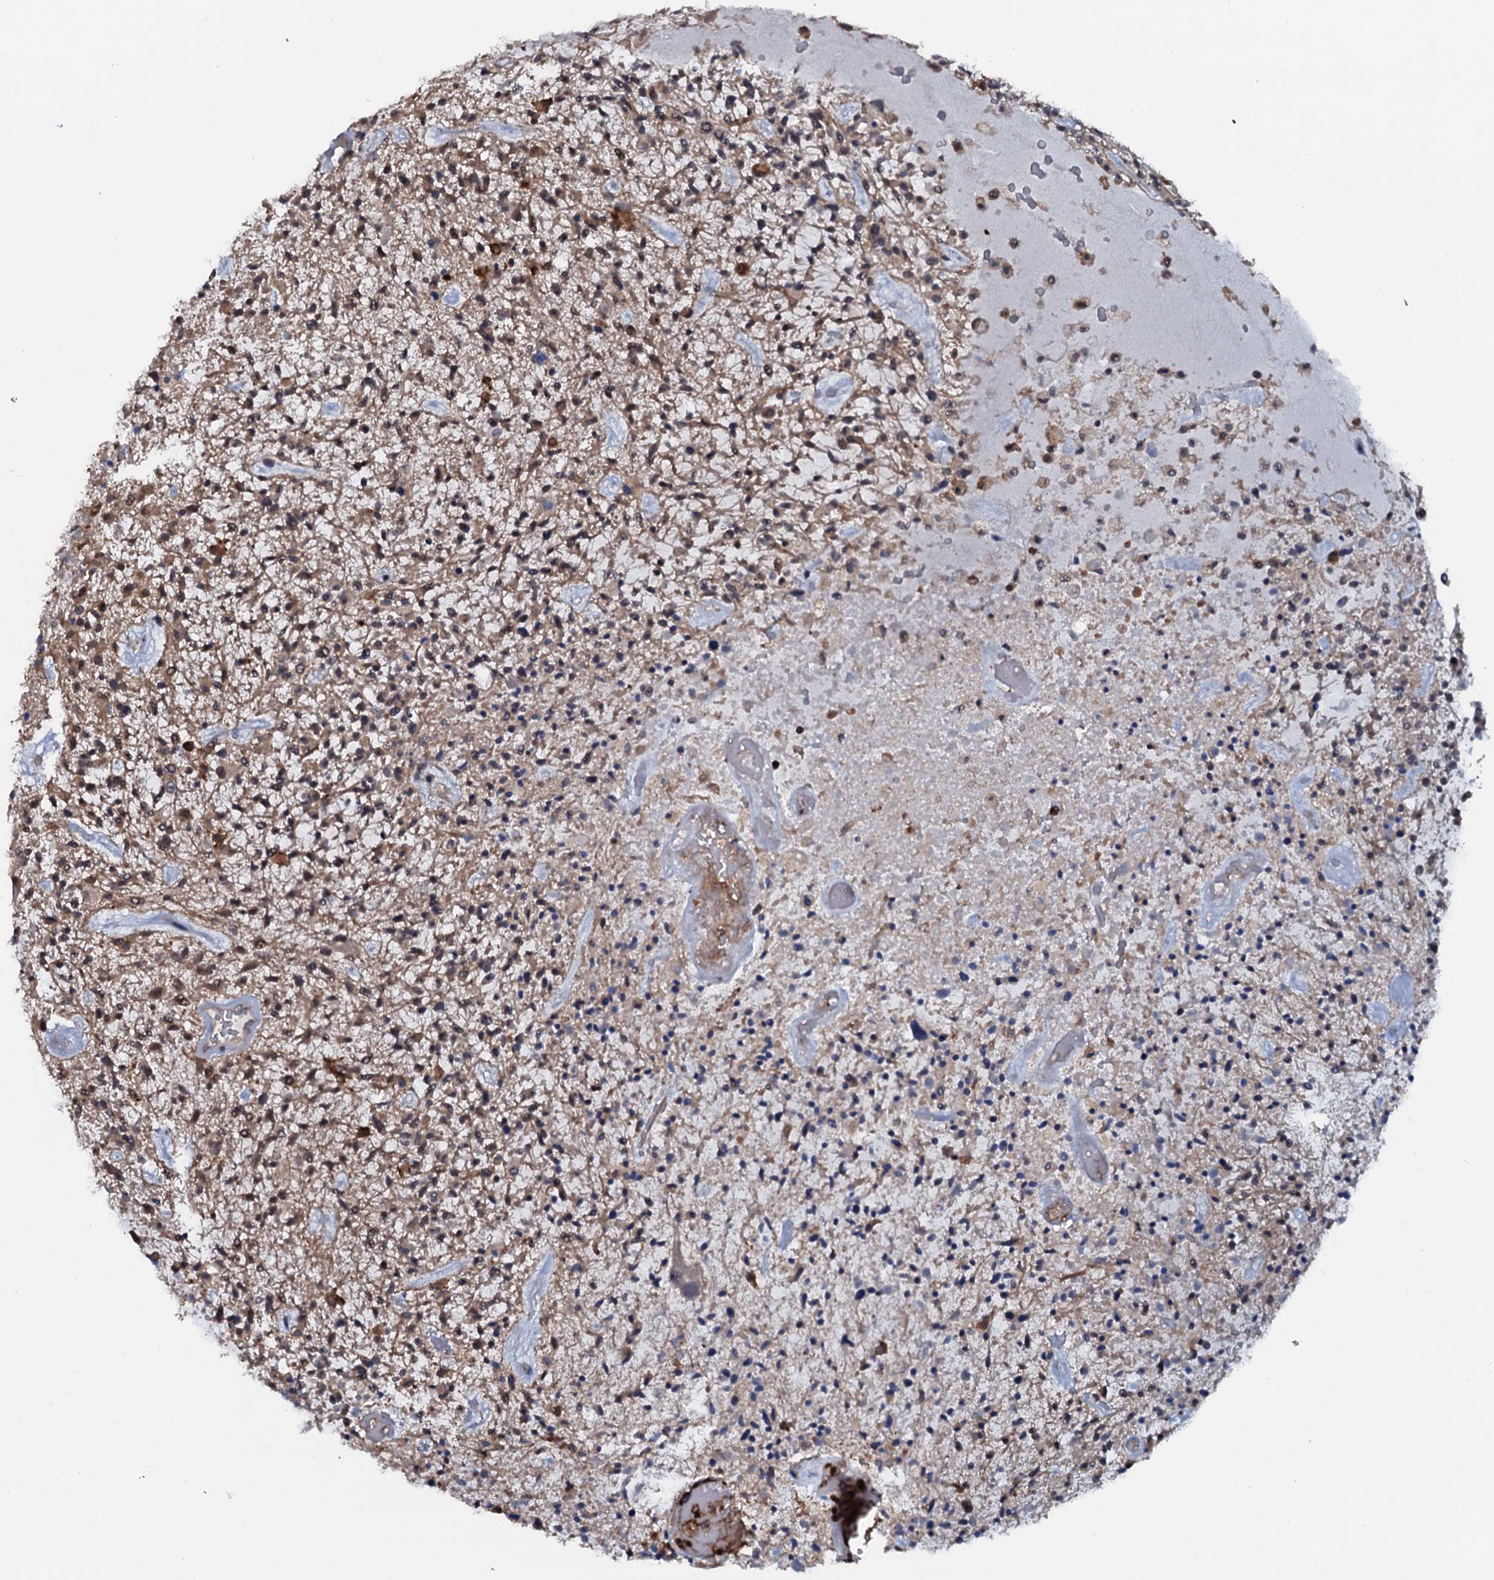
{"staining": {"intensity": "moderate", "quantity": ">75%", "location": "cytoplasmic/membranous"}, "tissue": "glioma", "cell_type": "Tumor cells", "image_type": "cancer", "snomed": [{"axis": "morphology", "description": "Glioma, malignant, High grade"}, {"axis": "topography", "description": "Brain"}], "caption": "Brown immunohistochemical staining in human glioma shows moderate cytoplasmic/membranous staining in approximately >75% of tumor cells. (DAB (3,3'-diaminobenzidine) = brown stain, brightfield microscopy at high magnification).", "gene": "VAMP8", "patient": {"sex": "male", "age": 47}}